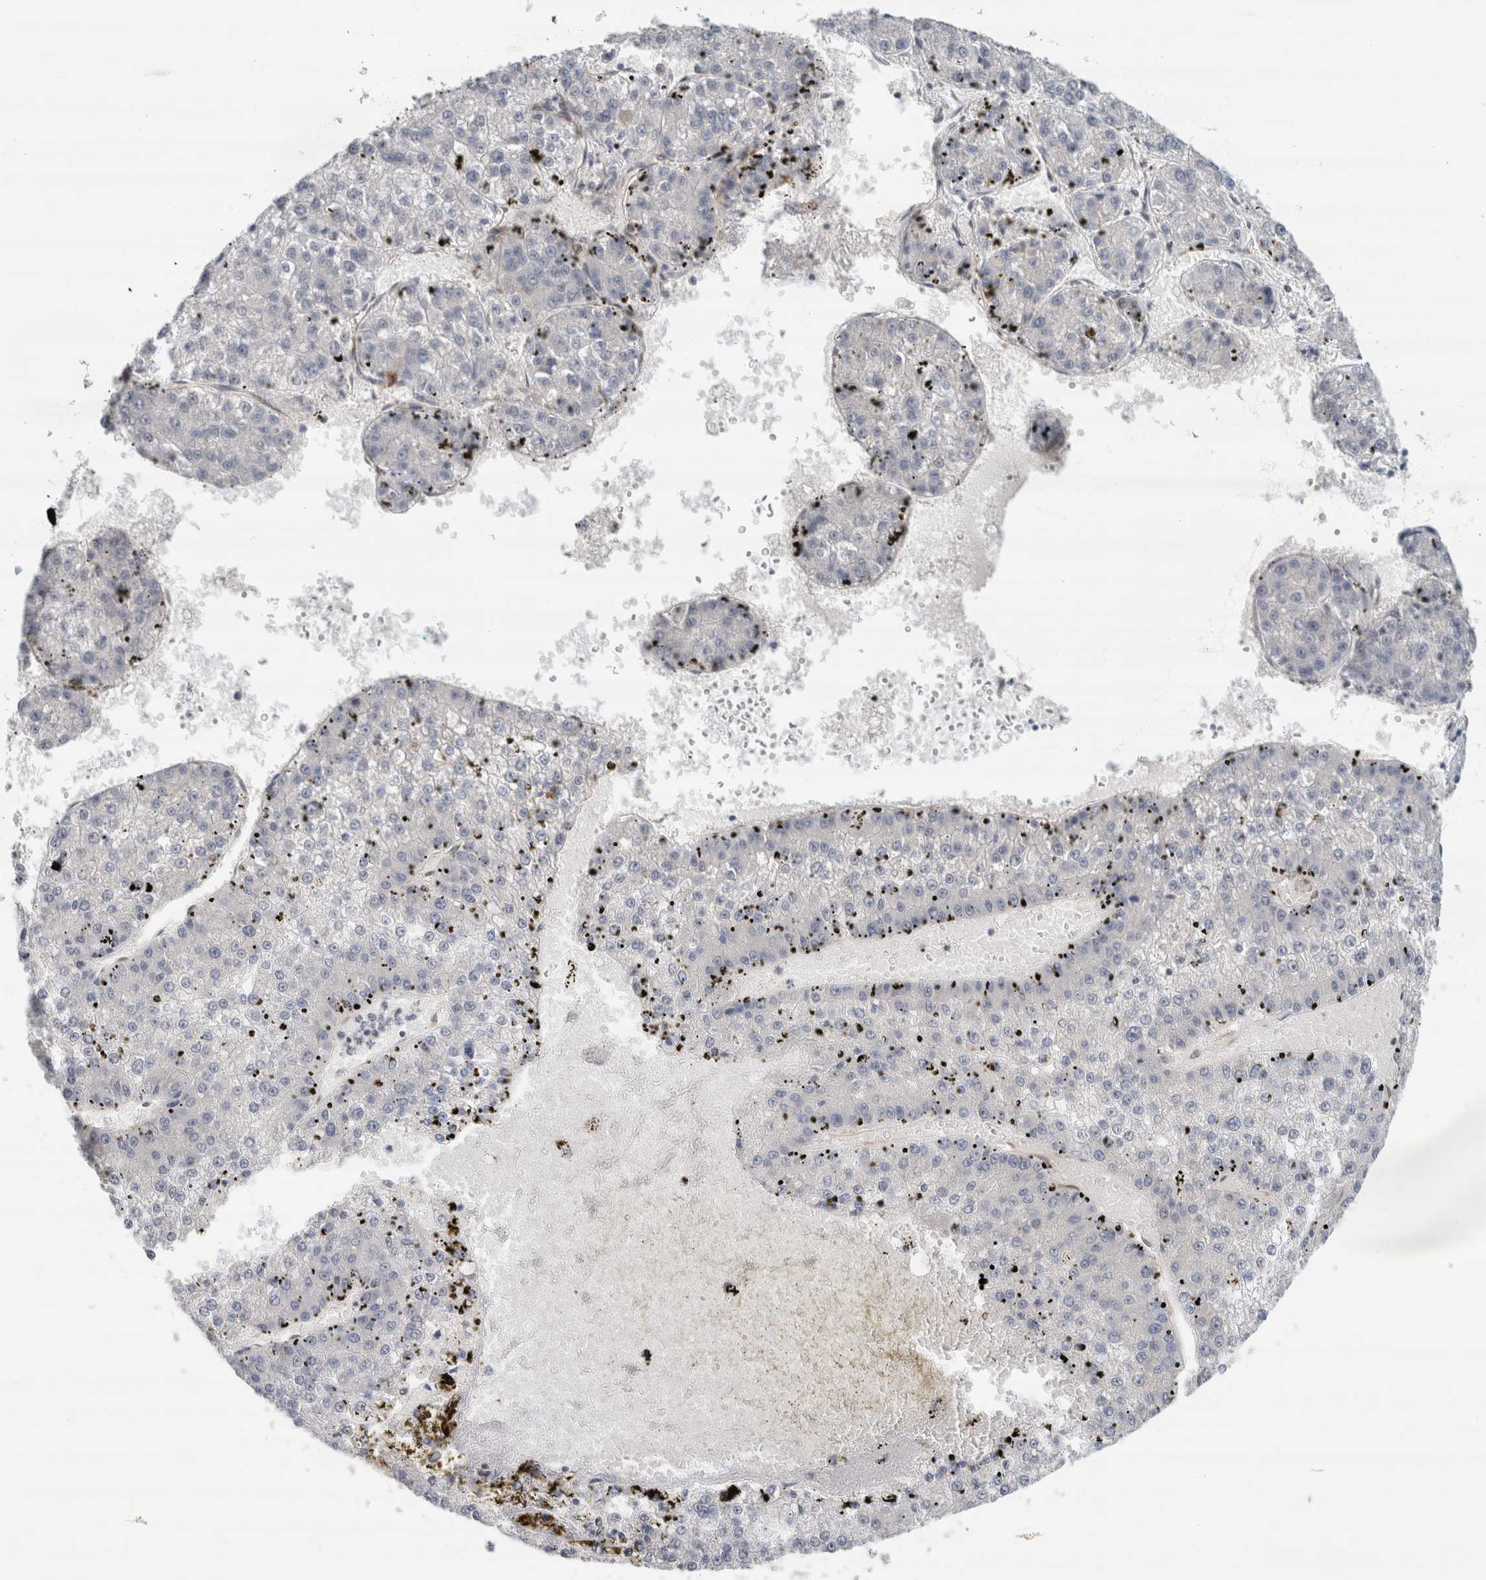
{"staining": {"intensity": "negative", "quantity": "none", "location": "none"}, "tissue": "liver cancer", "cell_type": "Tumor cells", "image_type": "cancer", "snomed": [{"axis": "morphology", "description": "Carcinoma, Hepatocellular, NOS"}, {"axis": "topography", "description": "Liver"}], "caption": "This photomicrograph is of liver cancer stained with immunohistochemistry to label a protein in brown with the nuclei are counter-stained blue. There is no staining in tumor cells. (Immunohistochemistry, brightfield microscopy, high magnification).", "gene": "EIF4G3", "patient": {"sex": "female", "age": 73}}